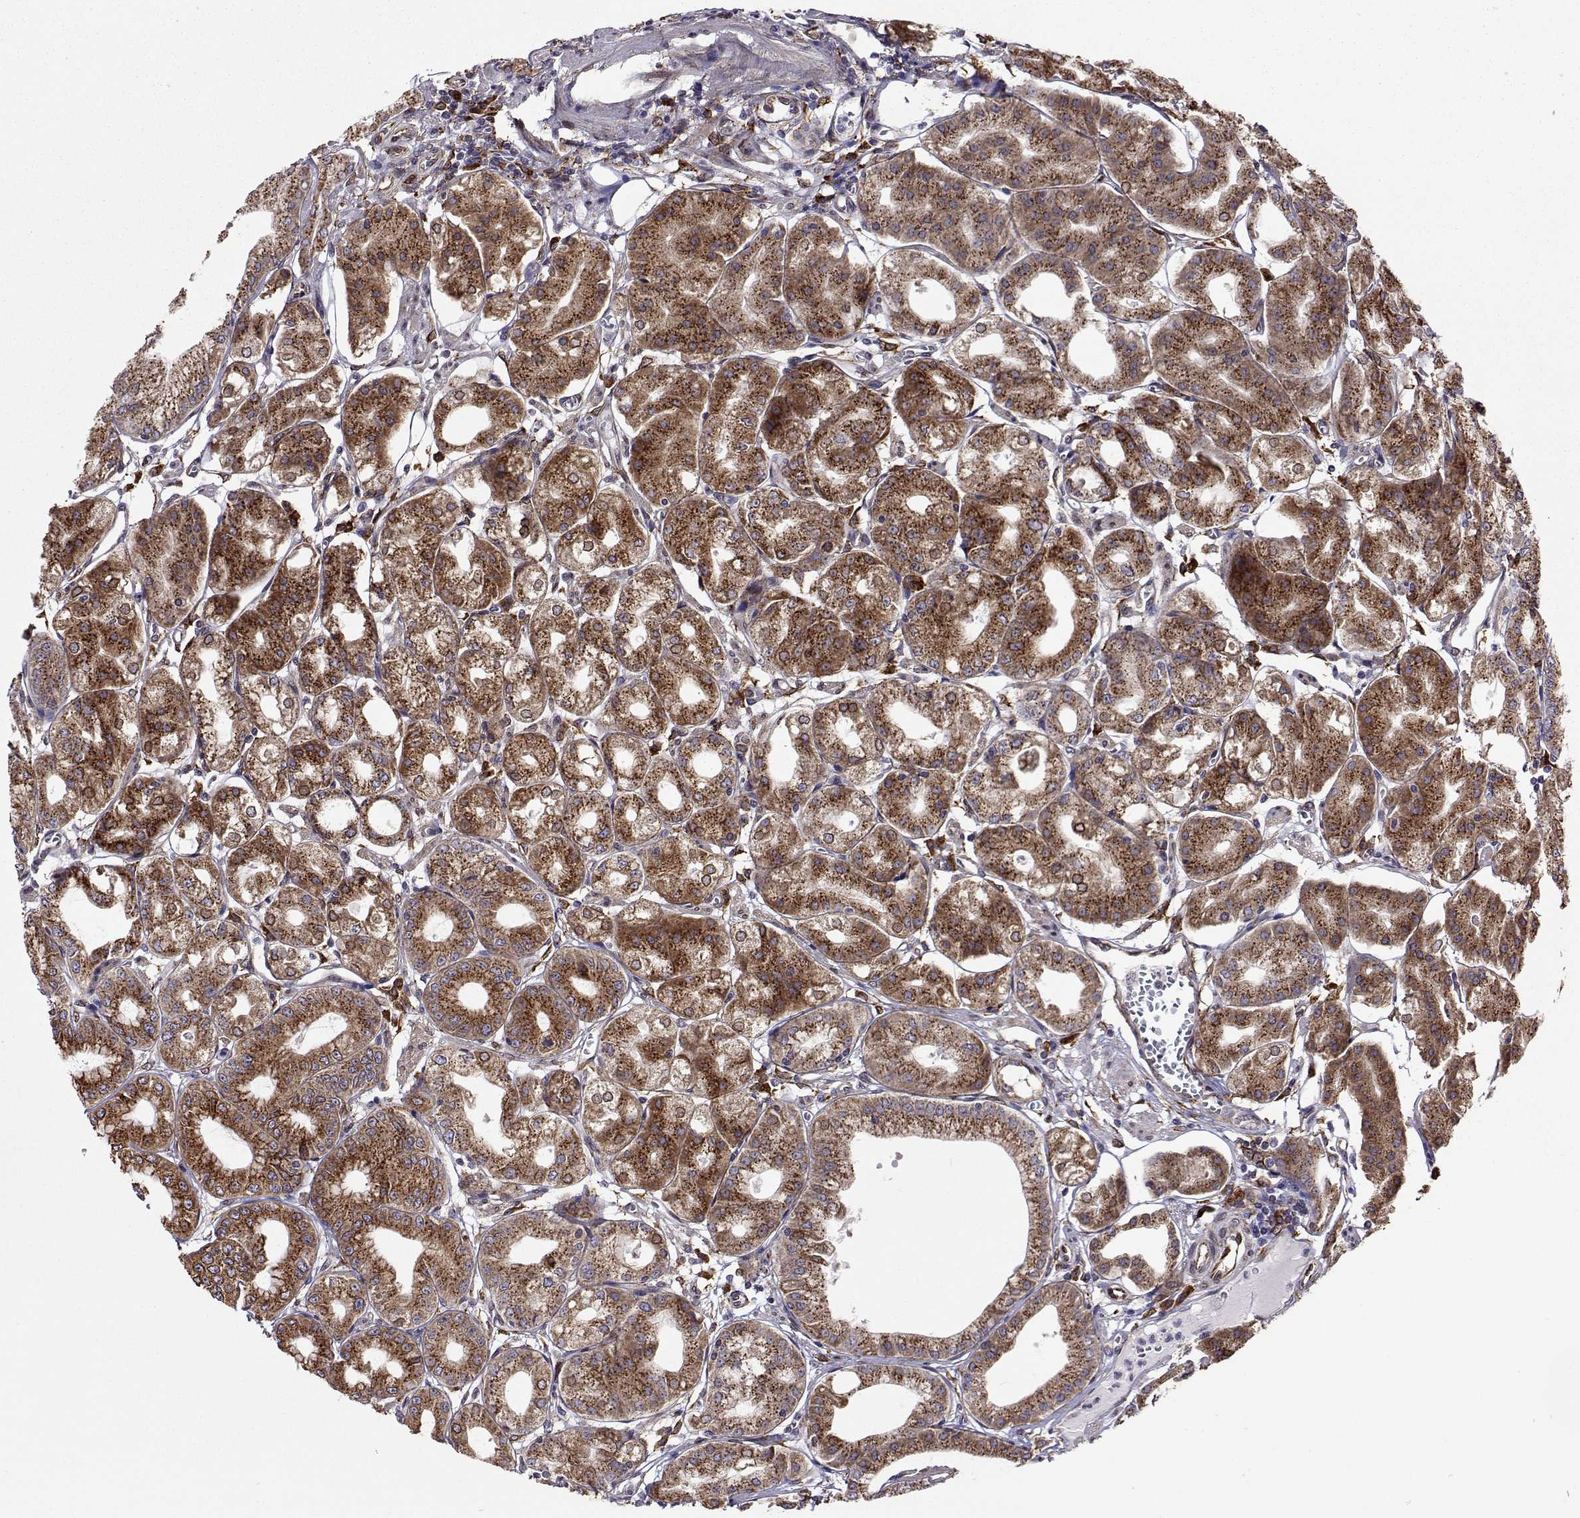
{"staining": {"intensity": "moderate", "quantity": ">75%", "location": "cytoplasmic/membranous"}, "tissue": "stomach", "cell_type": "Glandular cells", "image_type": "normal", "snomed": [{"axis": "morphology", "description": "Normal tissue, NOS"}, {"axis": "topography", "description": "Stomach, lower"}], "caption": "Immunohistochemistry histopathology image of normal stomach: human stomach stained using immunohistochemistry displays medium levels of moderate protein expression localized specifically in the cytoplasmic/membranous of glandular cells, appearing as a cytoplasmic/membranous brown color.", "gene": "PGRMC2", "patient": {"sex": "male", "age": 71}}